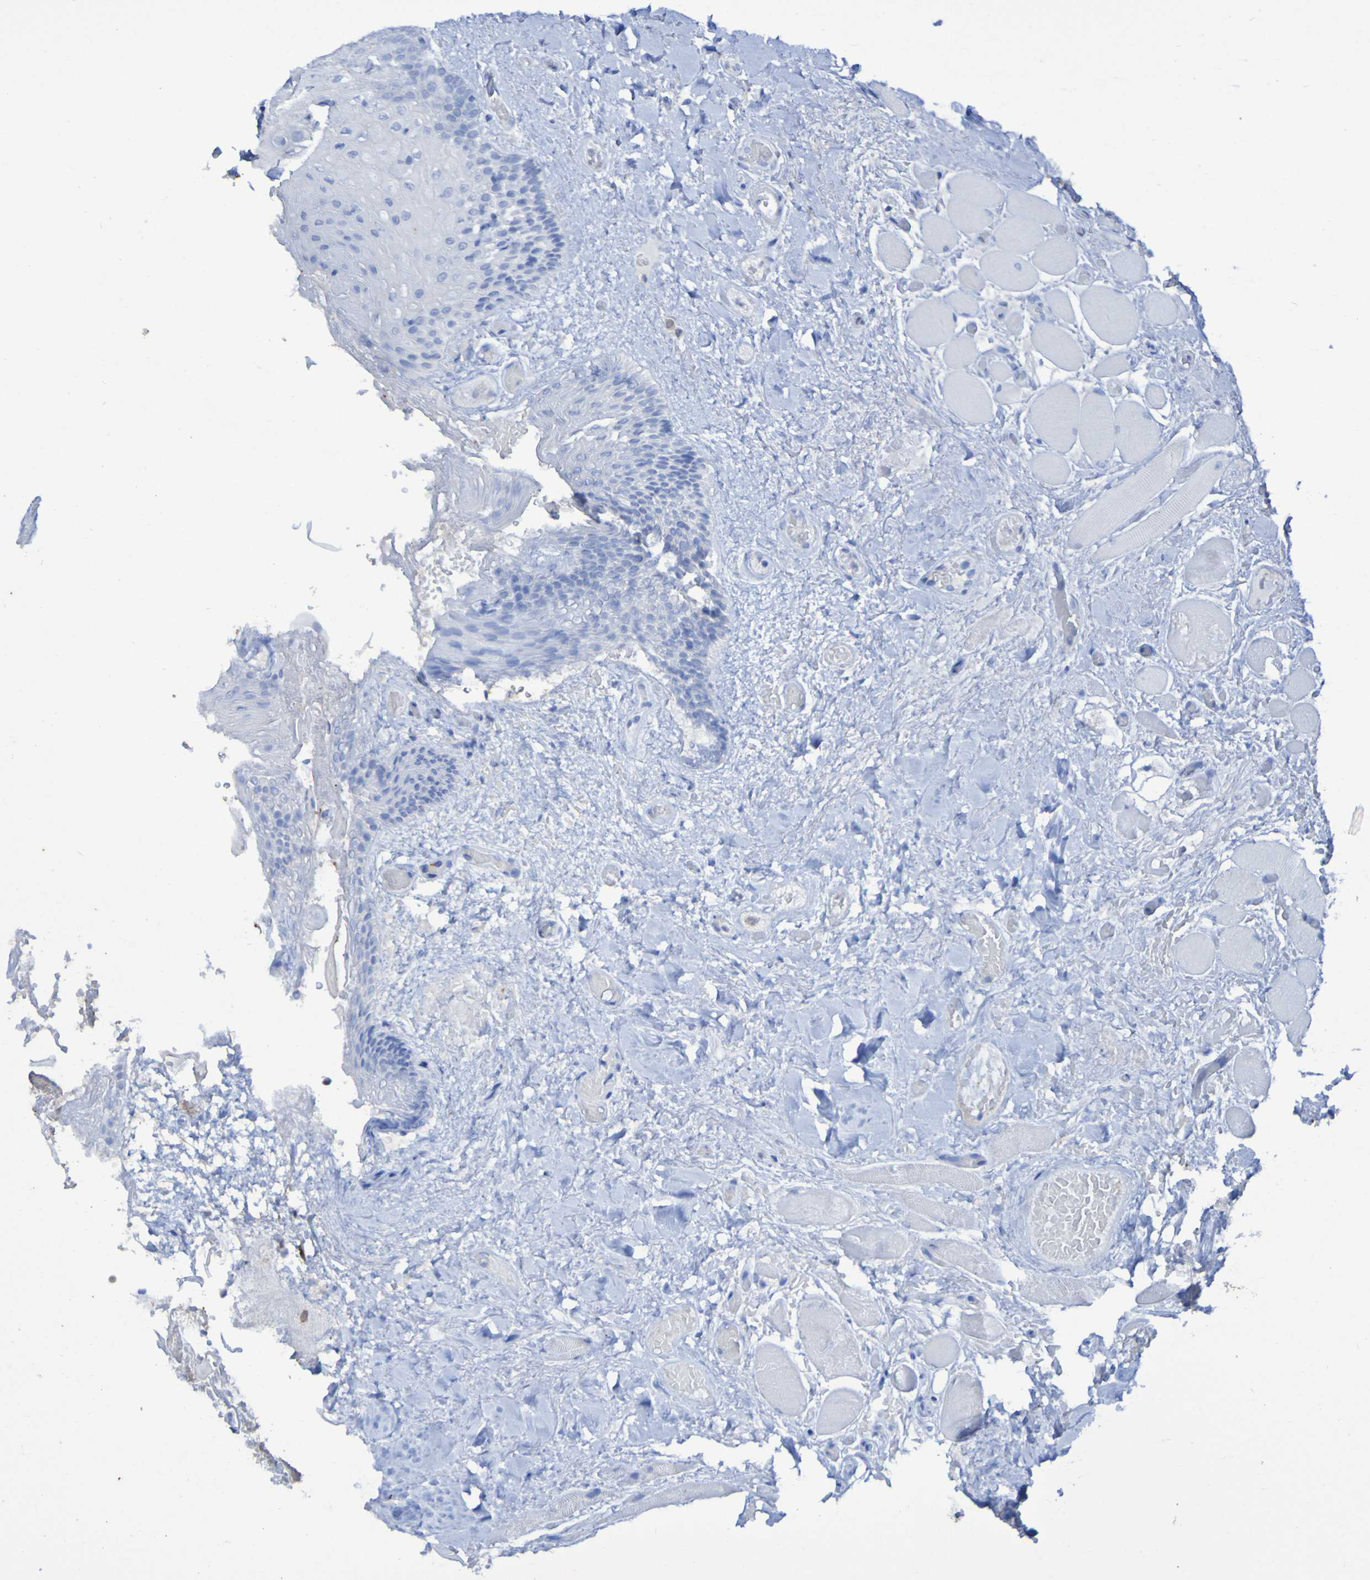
{"staining": {"intensity": "negative", "quantity": "none", "location": "none"}, "tissue": "oral mucosa", "cell_type": "Squamous epithelial cells", "image_type": "normal", "snomed": [{"axis": "morphology", "description": "Normal tissue, NOS"}, {"axis": "morphology", "description": "Squamous cell carcinoma, NOS"}, {"axis": "topography", "description": "Skeletal muscle"}, {"axis": "topography", "description": "Adipose tissue"}, {"axis": "topography", "description": "Vascular tissue"}, {"axis": "topography", "description": "Oral tissue"}, {"axis": "topography", "description": "Peripheral nerve tissue"}, {"axis": "topography", "description": "Head-Neck"}], "caption": "A high-resolution photomicrograph shows immunohistochemistry staining of unremarkable oral mucosa, which reveals no significant expression in squamous epithelial cells. (DAB immunohistochemistry with hematoxylin counter stain).", "gene": "MPPE1", "patient": {"sex": "male", "age": 71}}